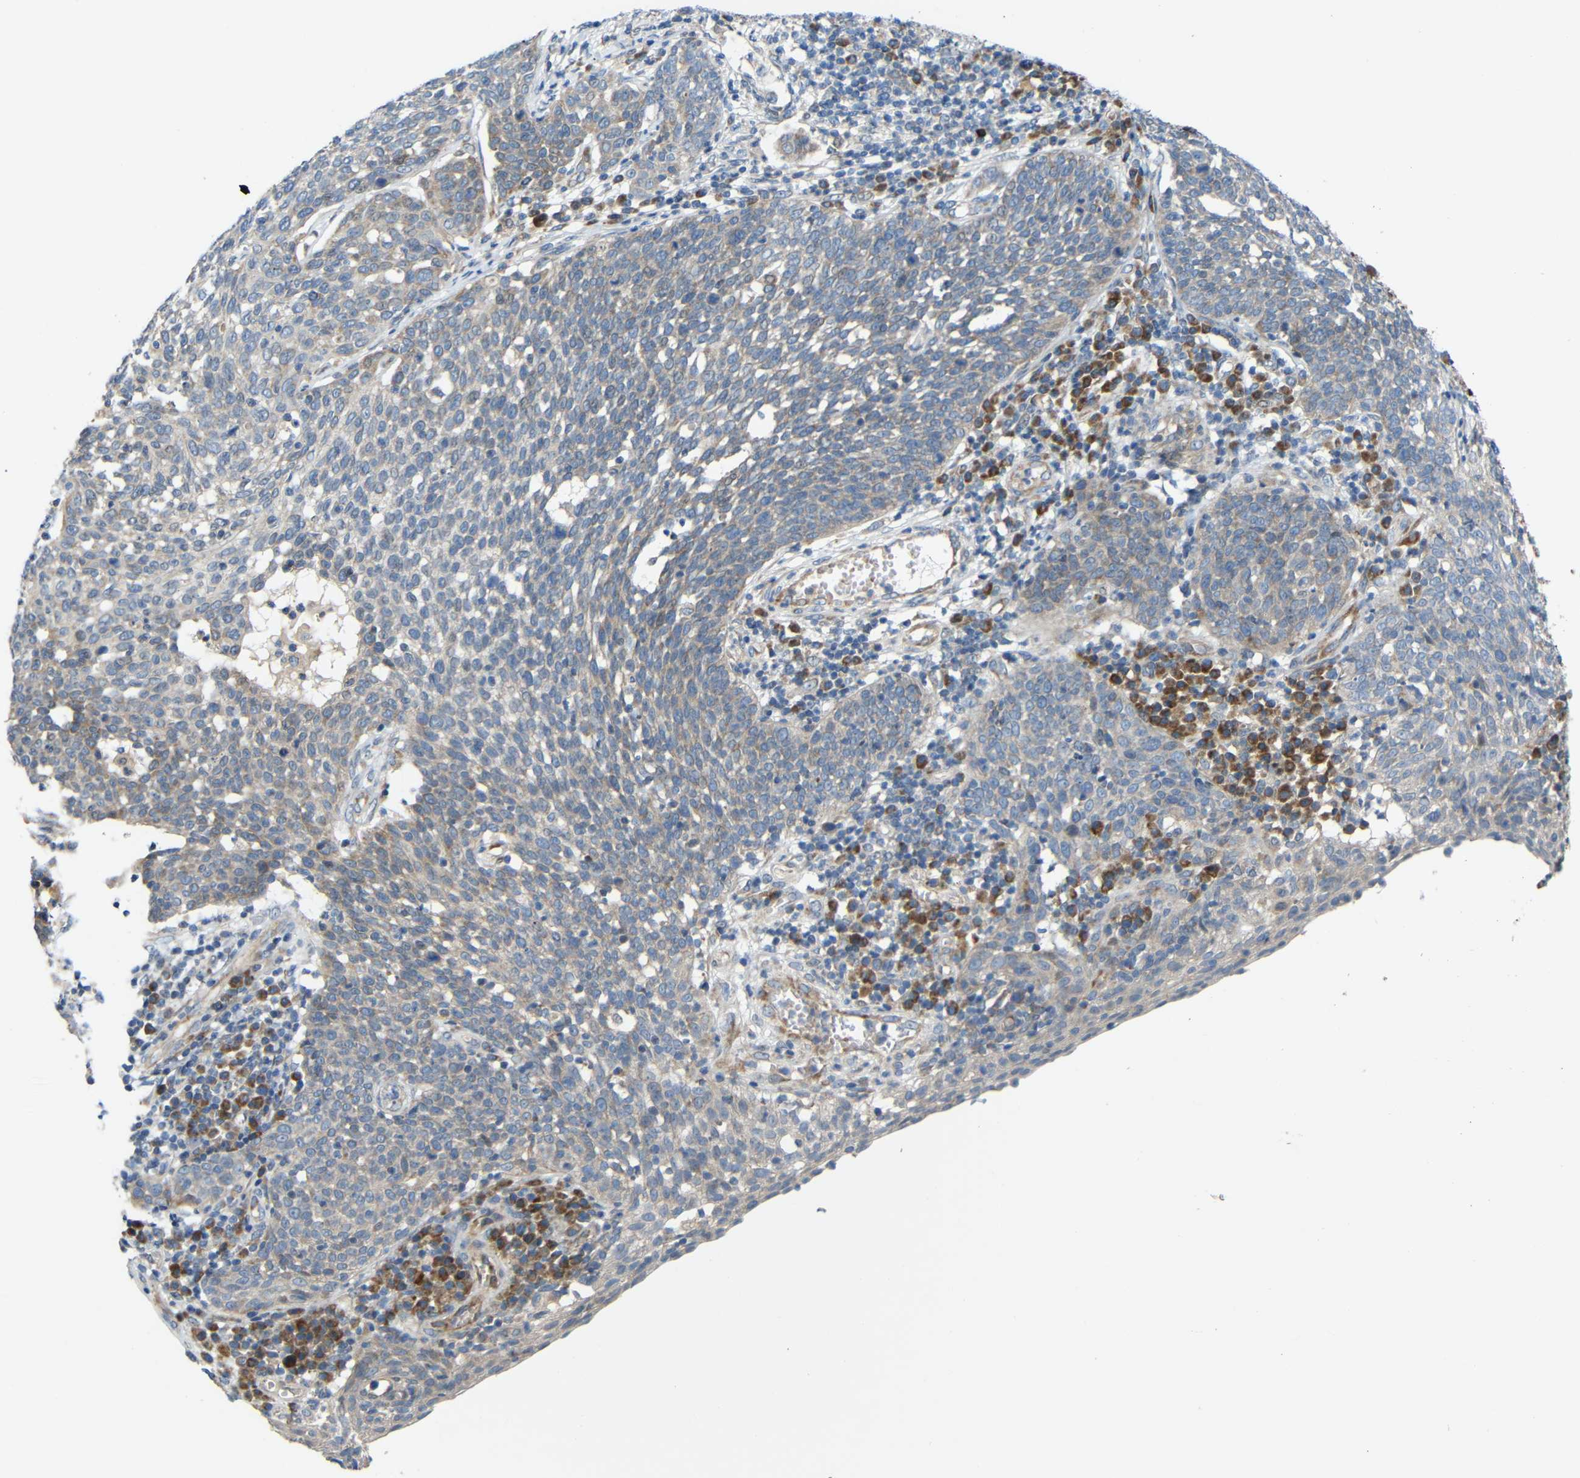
{"staining": {"intensity": "weak", "quantity": "<25%", "location": "cytoplasmic/membranous"}, "tissue": "cervical cancer", "cell_type": "Tumor cells", "image_type": "cancer", "snomed": [{"axis": "morphology", "description": "Squamous cell carcinoma, NOS"}, {"axis": "topography", "description": "Cervix"}], "caption": "High magnification brightfield microscopy of cervical cancer stained with DAB (brown) and counterstained with hematoxylin (blue): tumor cells show no significant positivity. Nuclei are stained in blue.", "gene": "TMEM25", "patient": {"sex": "female", "age": 34}}